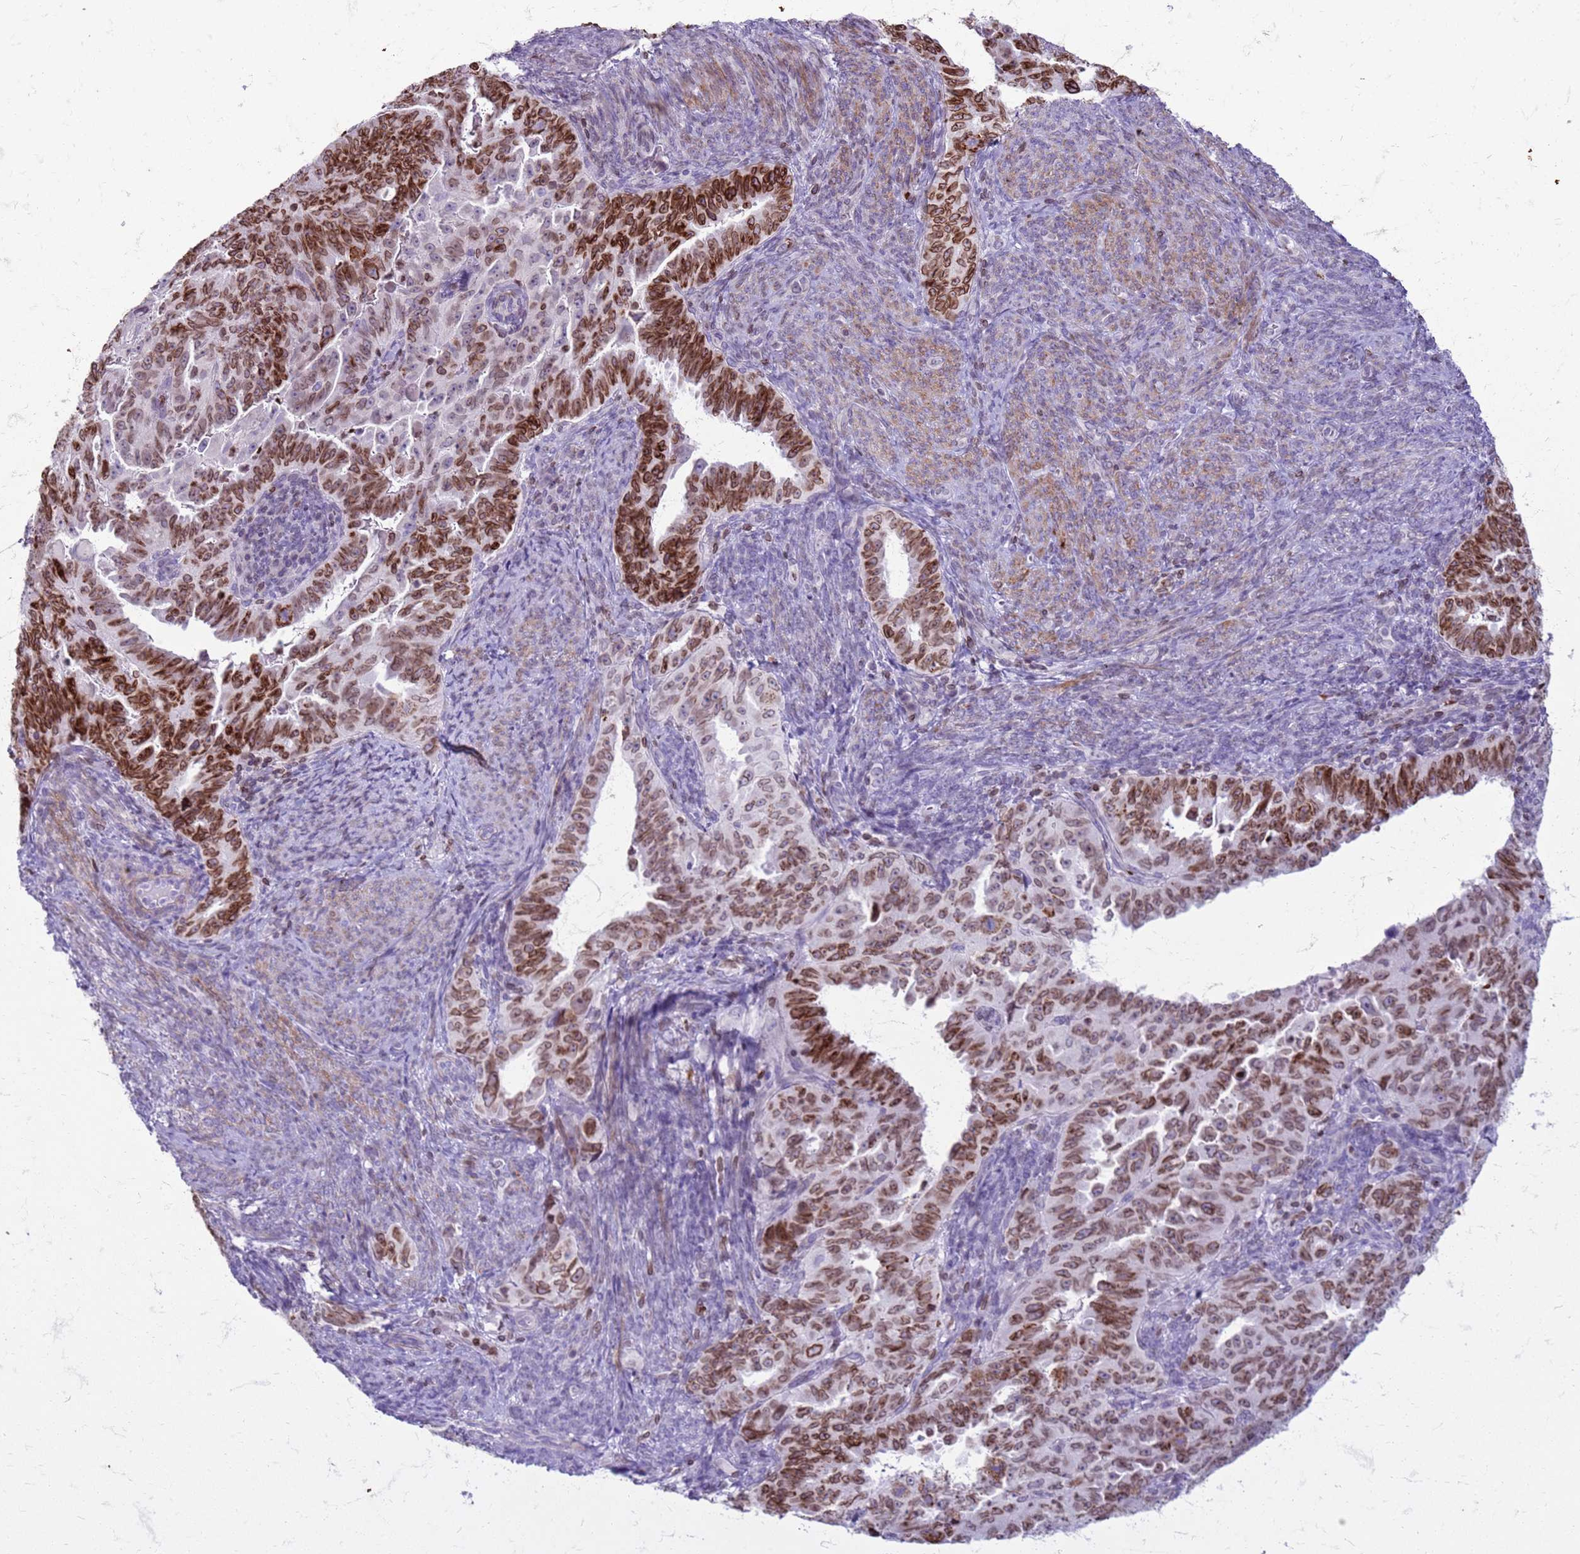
{"staining": {"intensity": "strong", "quantity": "25%-75%", "location": "cytoplasmic/membranous,nuclear"}, "tissue": "endometrial cancer", "cell_type": "Tumor cells", "image_type": "cancer", "snomed": [{"axis": "morphology", "description": "Adenocarcinoma, NOS"}, {"axis": "topography", "description": "Endometrium"}], "caption": "An image of human adenocarcinoma (endometrial) stained for a protein demonstrates strong cytoplasmic/membranous and nuclear brown staining in tumor cells.", "gene": "METTL25B", "patient": {"sex": "female", "age": 65}}